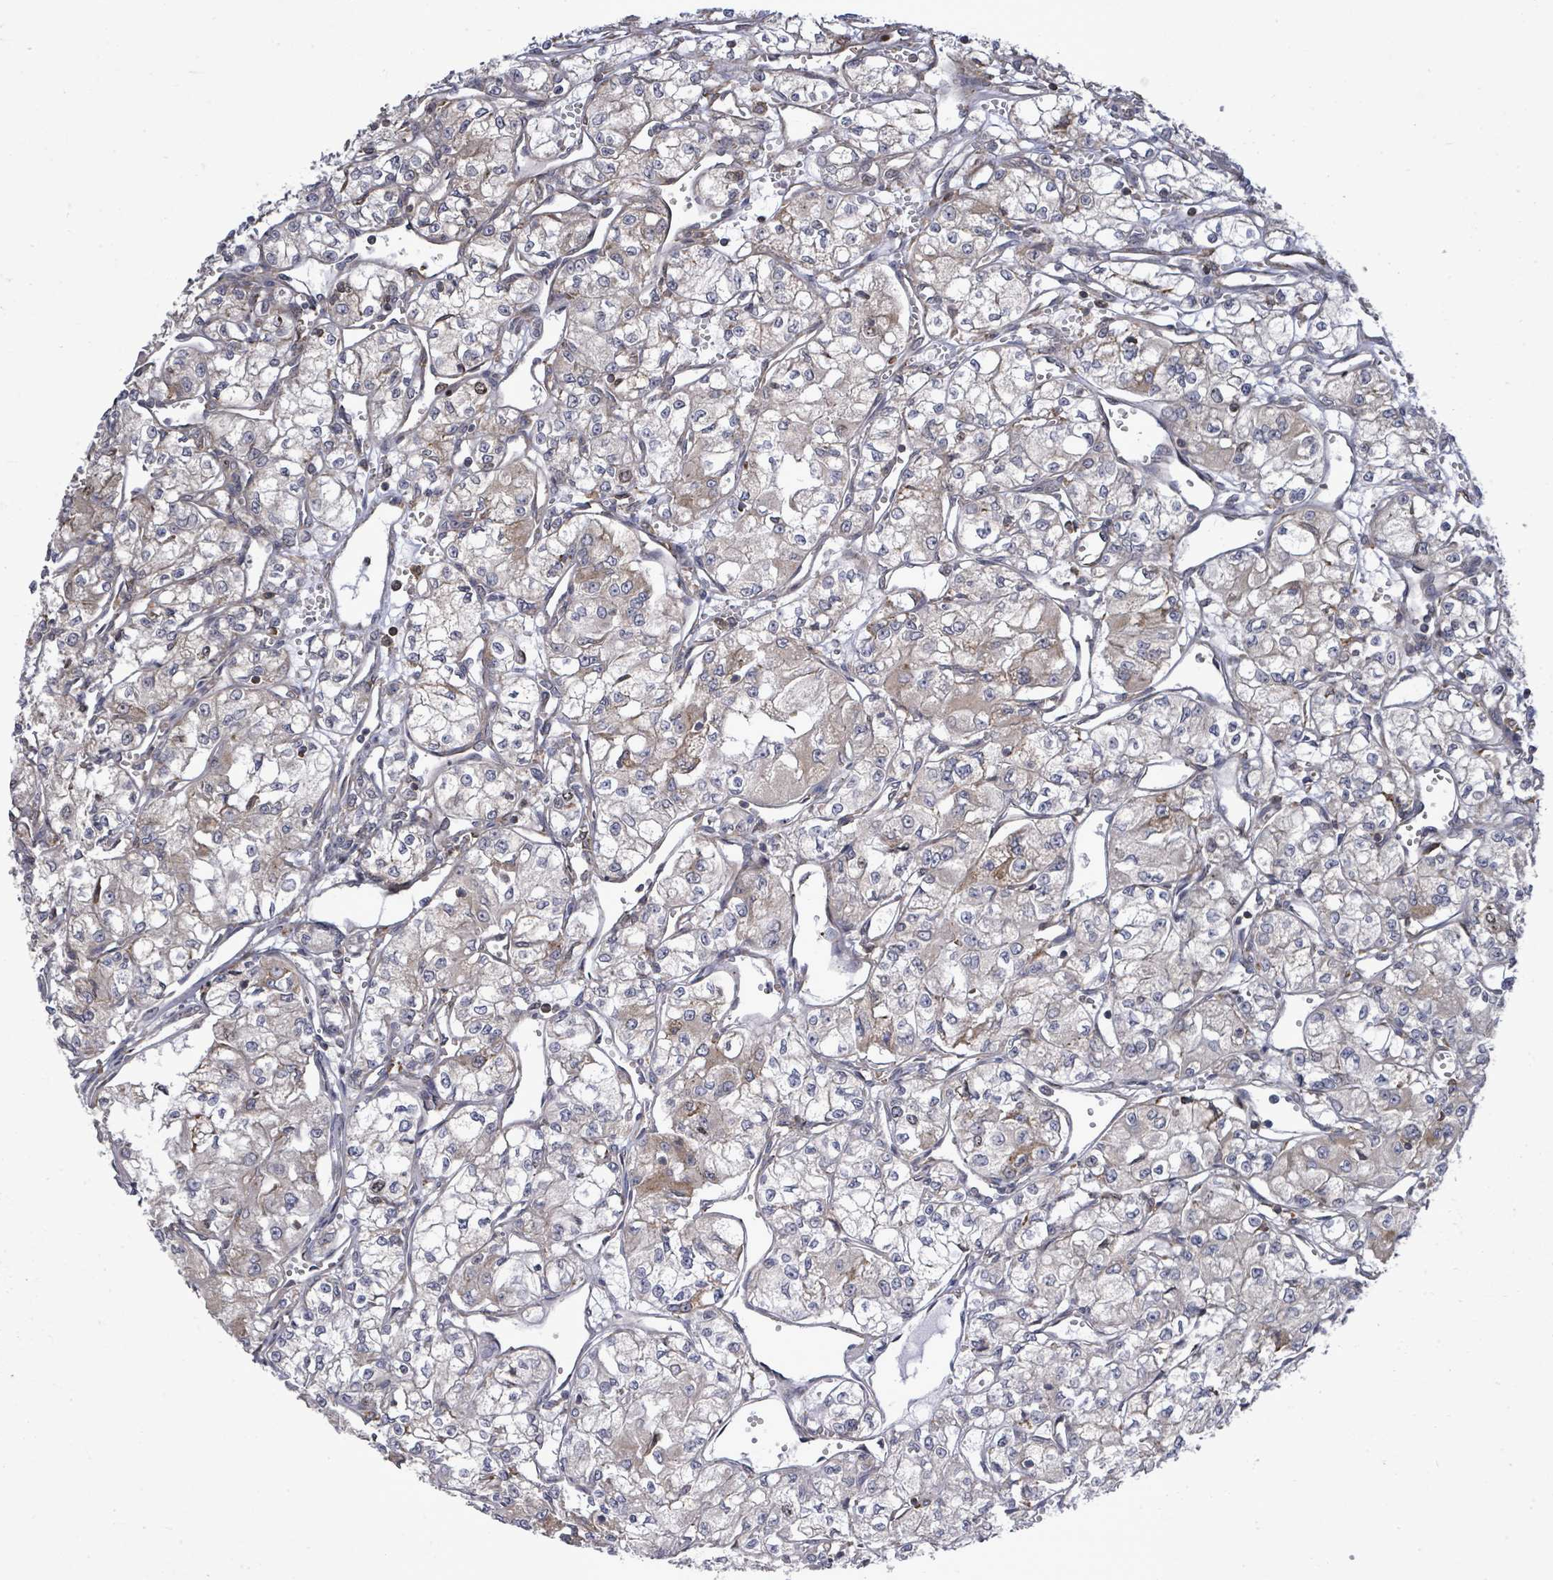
{"staining": {"intensity": "weak", "quantity": "<25%", "location": "cytoplasmic/membranous"}, "tissue": "renal cancer", "cell_type": "Tumor cells", "image_type": "cancer", "snomed": [{"axis": "morphology", "description": "Adenocarcinoma, NOS"}, {"axis": "topography", "description": "Kidney"}], "caption": "A micrograph of renal adenocarcinoma stained for a protein exhibits no brown staining in tumor cells.", "gene": "PAPSS1", "patient": {"sex": "male", "age": 59}}